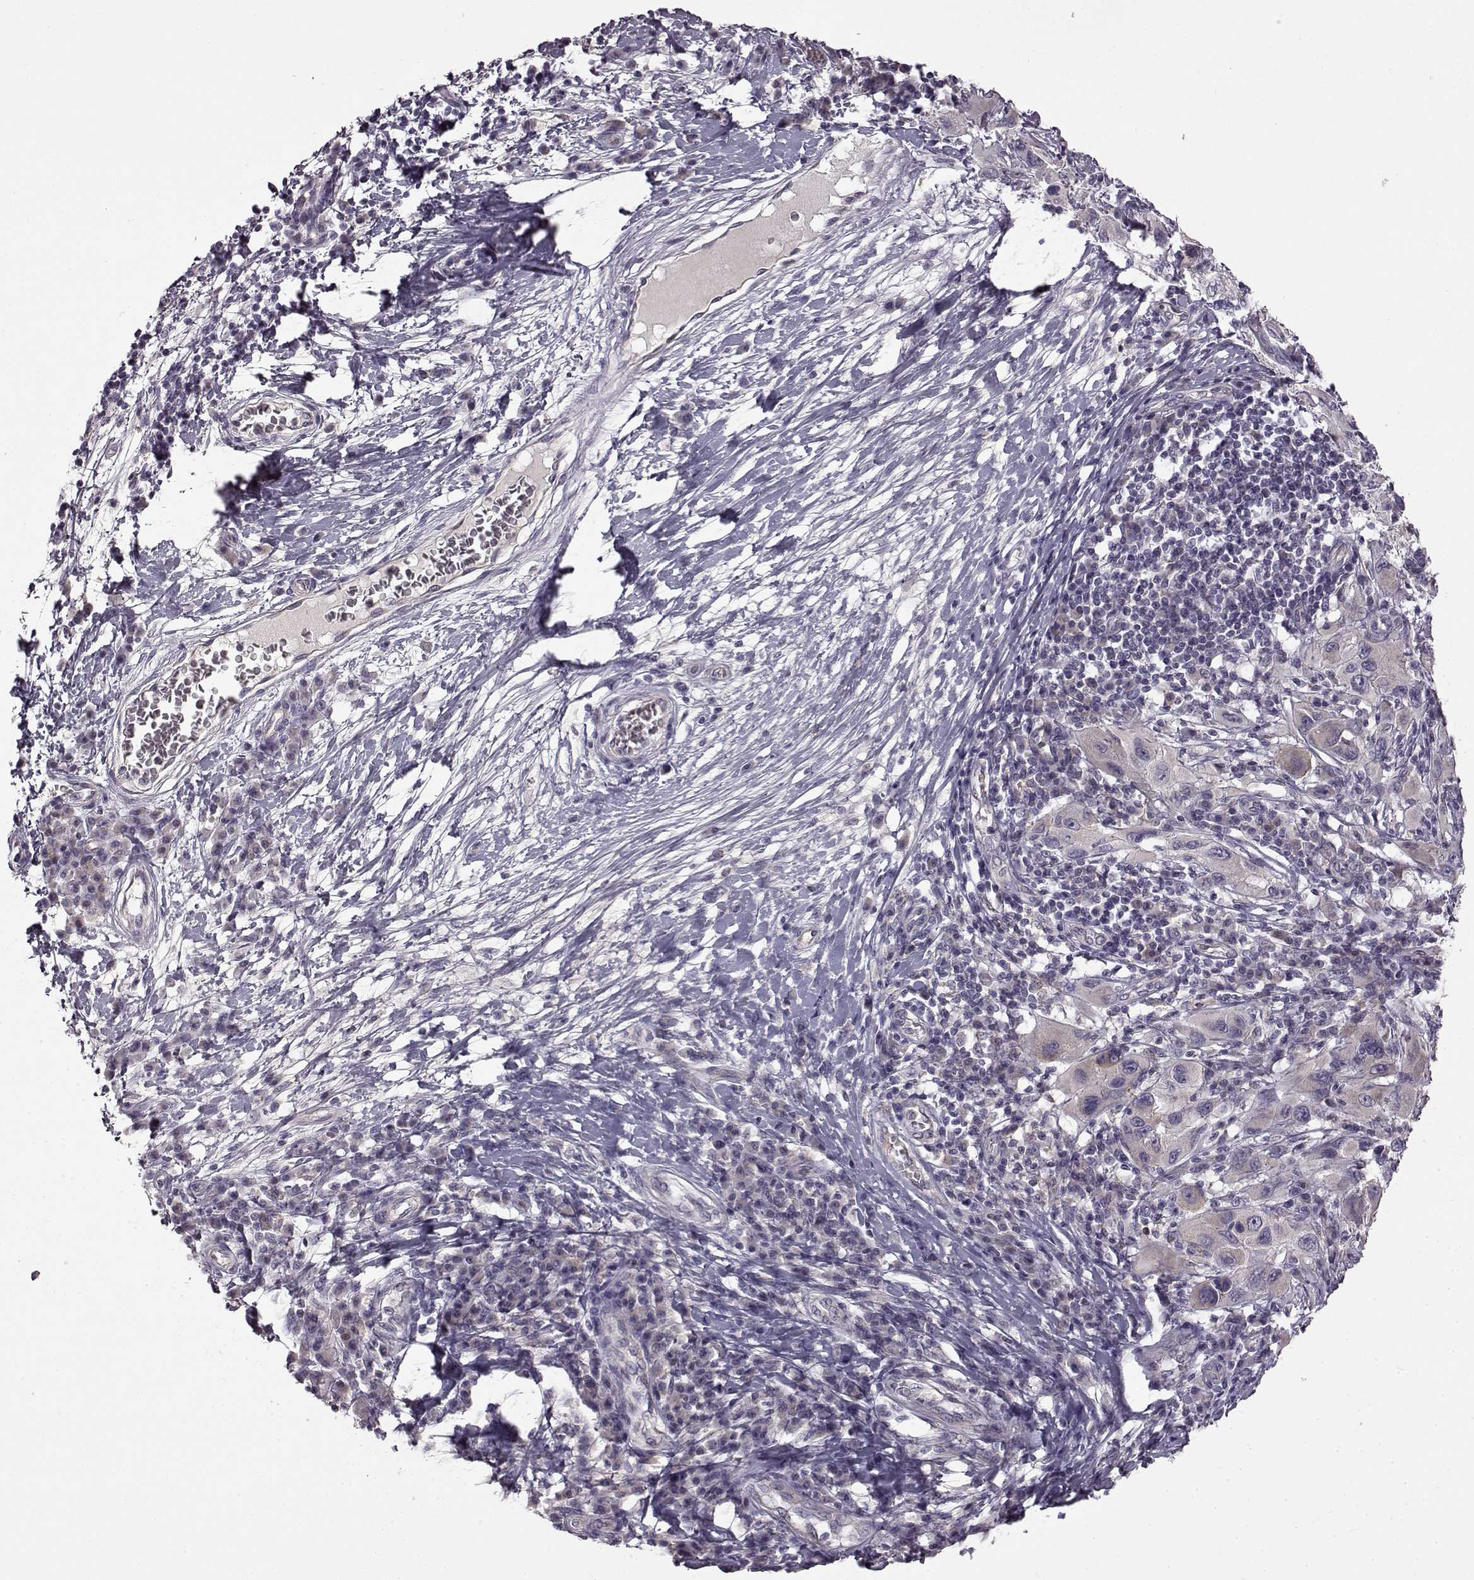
{"staining": {"intensity": "negative", "quantity": "none", "location": "none"}, "tissue": "melanoma", "cell_type": "Tumor cells", "image_type": "cancer", "snomed": [{"axis": "morphology", "description": "Malignant melanoma, NOS"}, {"axis": "topography", "description": "Skin"}], "caption": "Micrograph shows no protein positivity in tumor cells of malignant melanoma tissue. (DAB (3,3'-diaminobenzidine) IHC with hematoxylin counter stain).", "gene": "B3GNT6", "patient": {"sex": "male", "age": 53}}